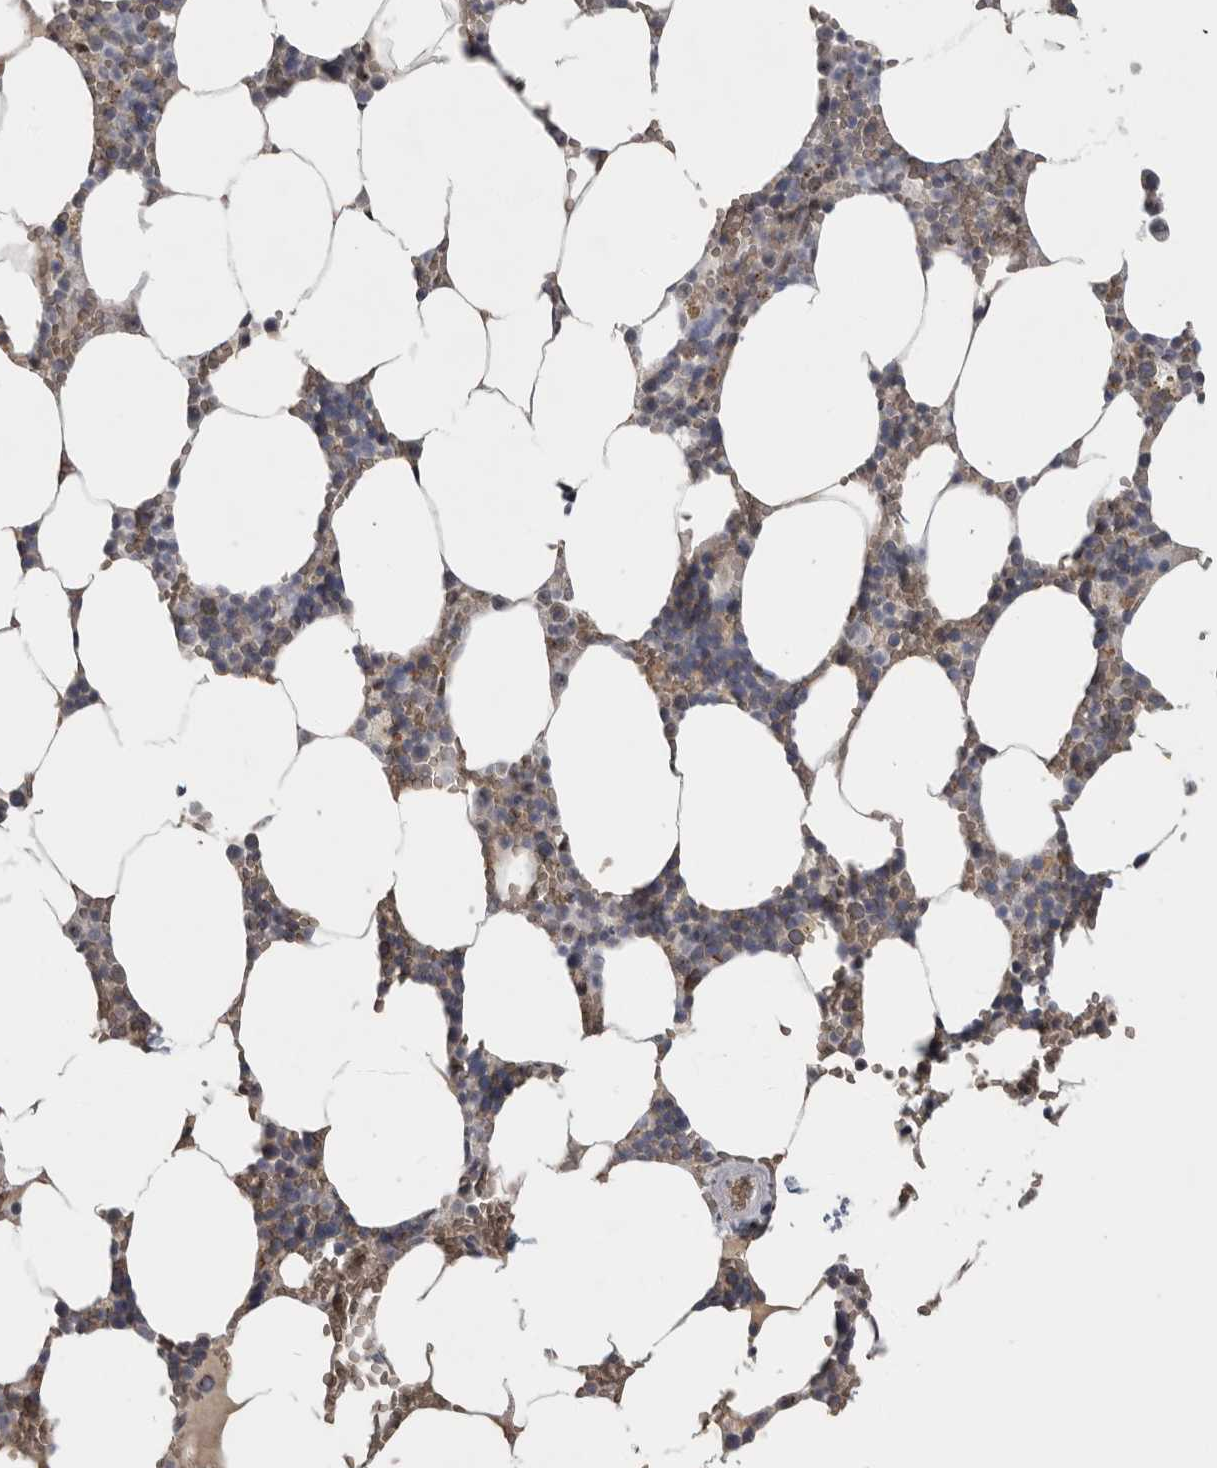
{"staining": {"intensity": "strong", "quantity": "<25%", "location": "cytoplasmic/membranous"}, "tissue": "bone marrow", "cell_type": "Hematopoietic cells", "image_type": "normal", "snomed": [{"axis": "morphology", "description": "Normal tissue, NOS"}, {"axis": "topography", "description": "Bone marrow"}], "caption": "Immunohistochemistry (IHC) of normal bone marrow displays medium levels of strong cytoplasmic/membranous staining in about <25% of hematopoietic cells.", "gene": "PCMTD1", "patient": {"sex": "male", "age": 70}}